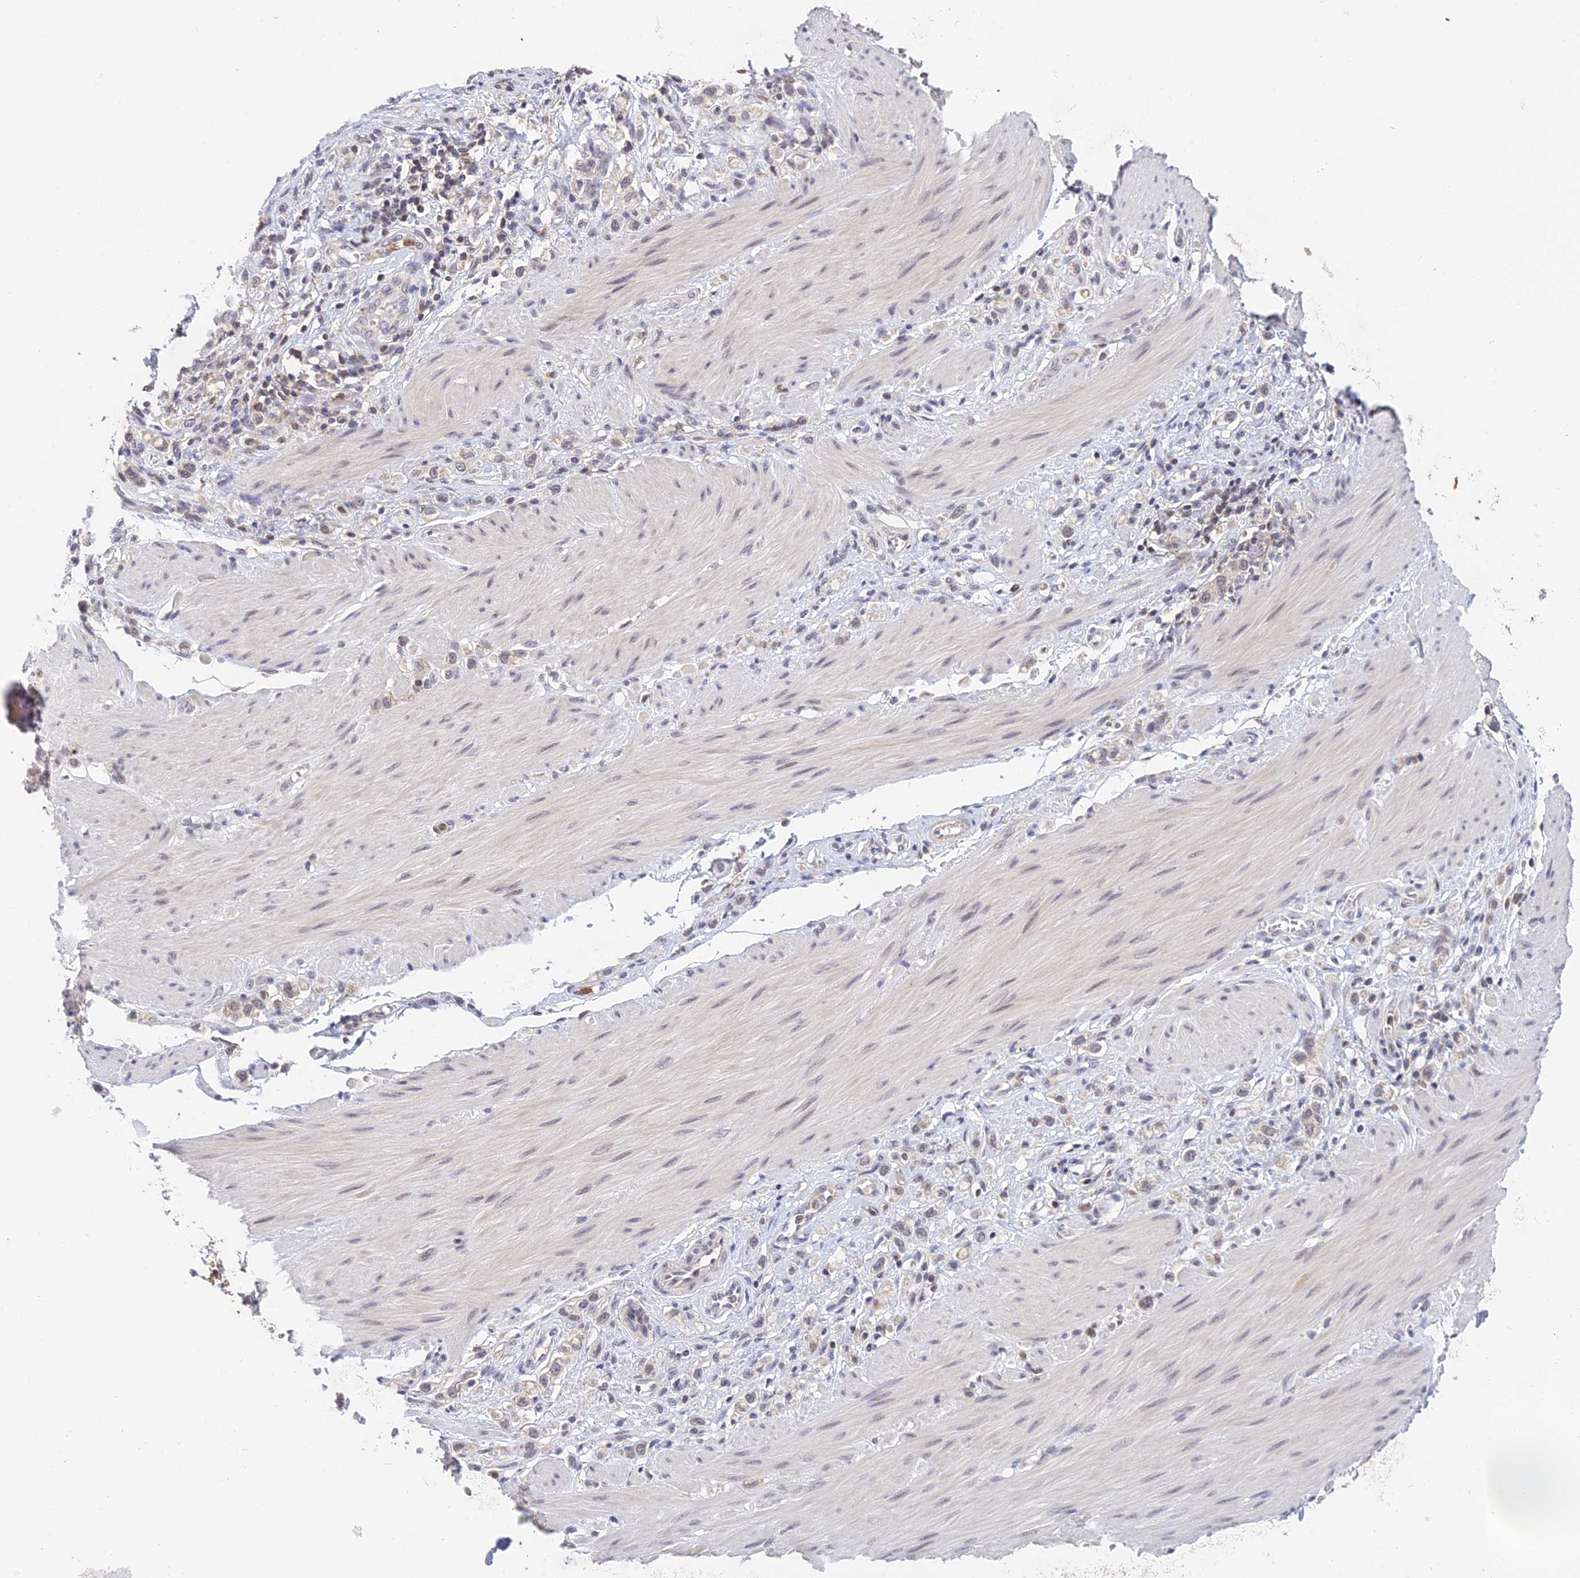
{"staining": {"intensity": "negative", "quantity": "none", "location": "none"}, "tissue": "stomach cancer", "cell_type": "Tumor cells", "image_type": "cancer", "snomed": [{"axis": "morphology", "description": "Adenocarcinoma, NOS"}, {"axis": "topography", "description": "Stomach"}], "caption": "This is an immunohistochemistry (IHC) photomicrograph of human stomach adenocarcinoma. There is no staining in tumor cells.", "gene": "PEX16", "patient": {"sex": "female", "age": 65}}